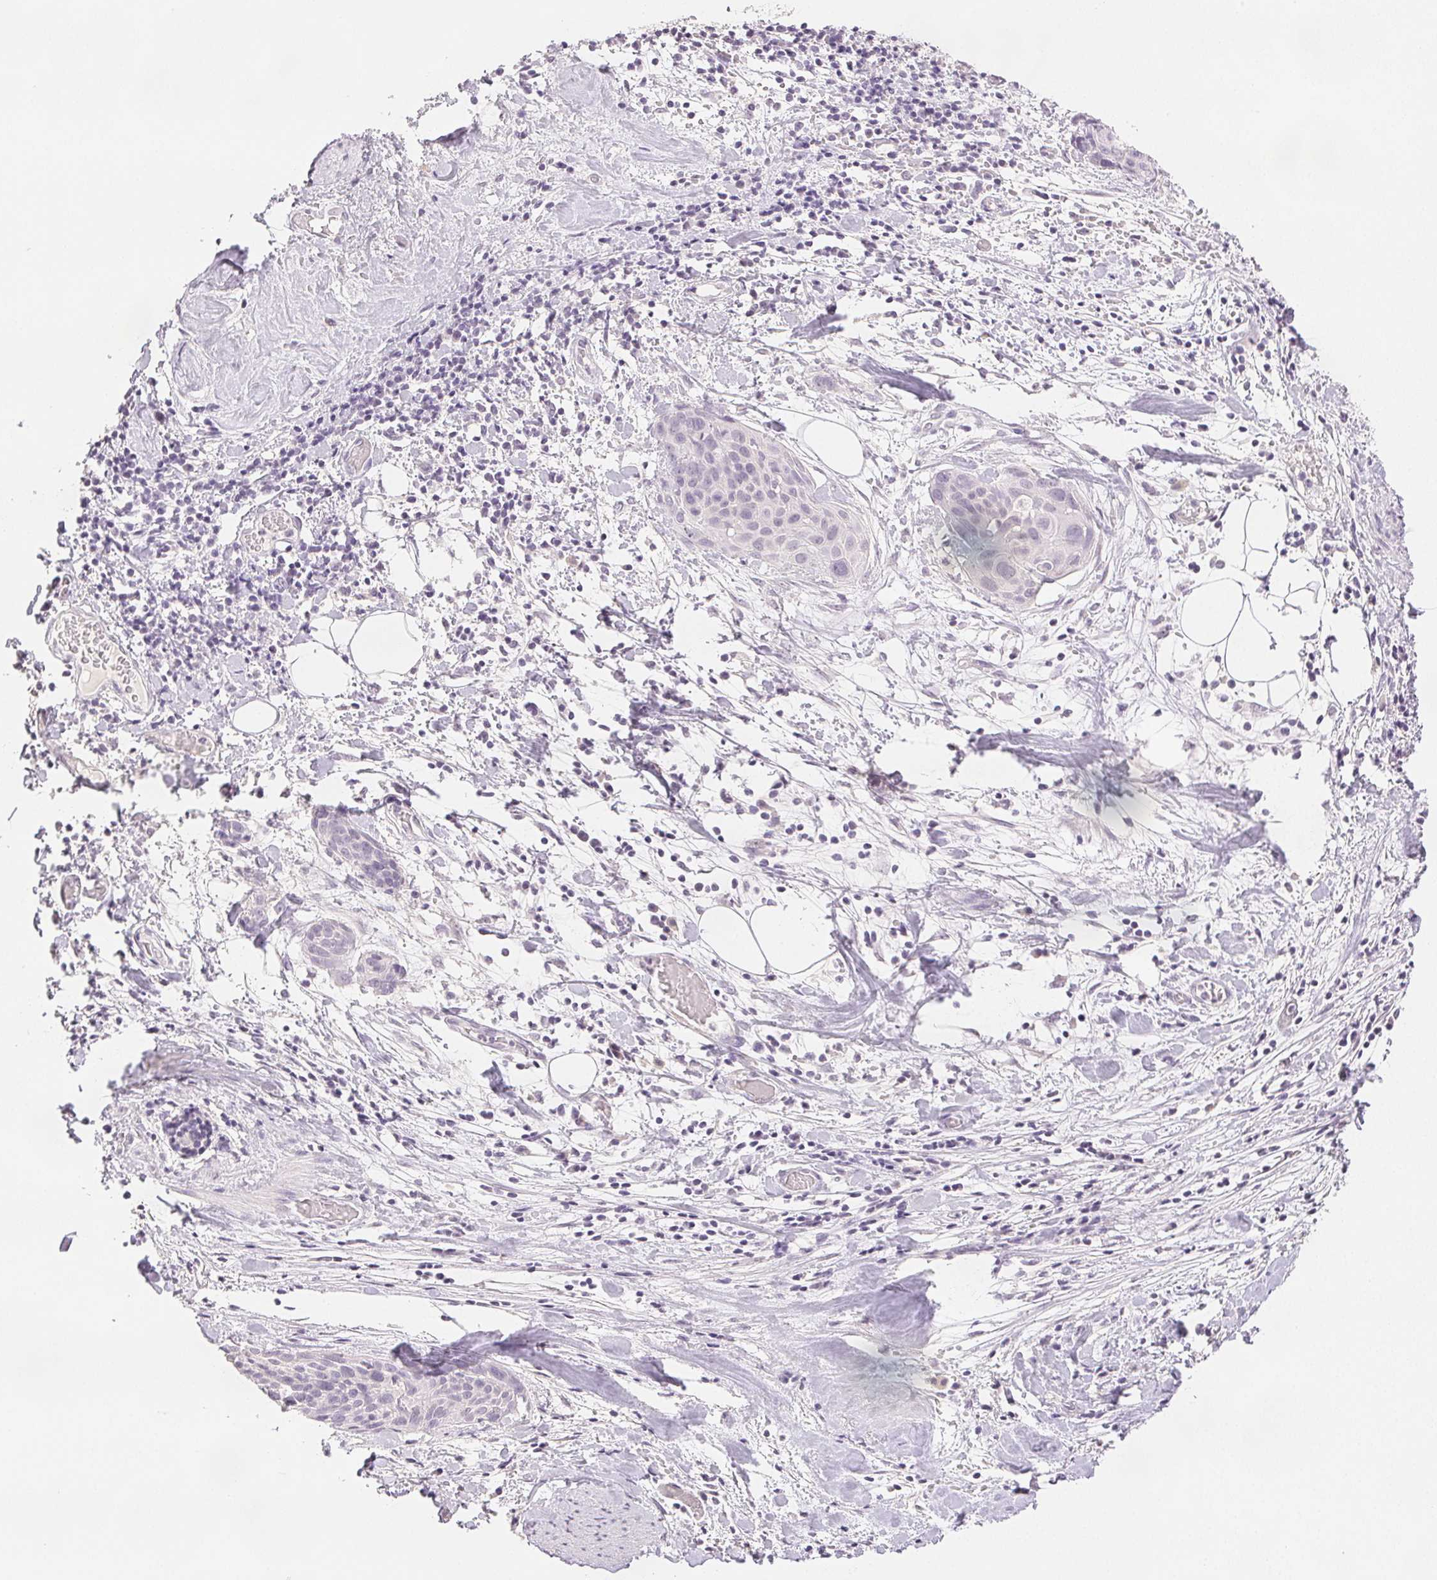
{"staining": {"intensity": "negative", "quantity": "none", "location": "none"}, "tissue": "cervical cancer", "cell_type": "Tumor cells", "image_type": "cancer", "snomed": [{"axis": "morphology", "description": "Squamous cell carcinoma, NOS"}, {"axis": "topography", "description": "Cervix"}], "caption": "IHC micrograph of neoplastic tissue: human squamous cell carcinoma (cervical) stained with DAB (3,3'-diaminobenzidine) shows no significant protein staining in tumor cells.", "gene": "SCGN", "patient": {"sex": "female", "age": 39}}